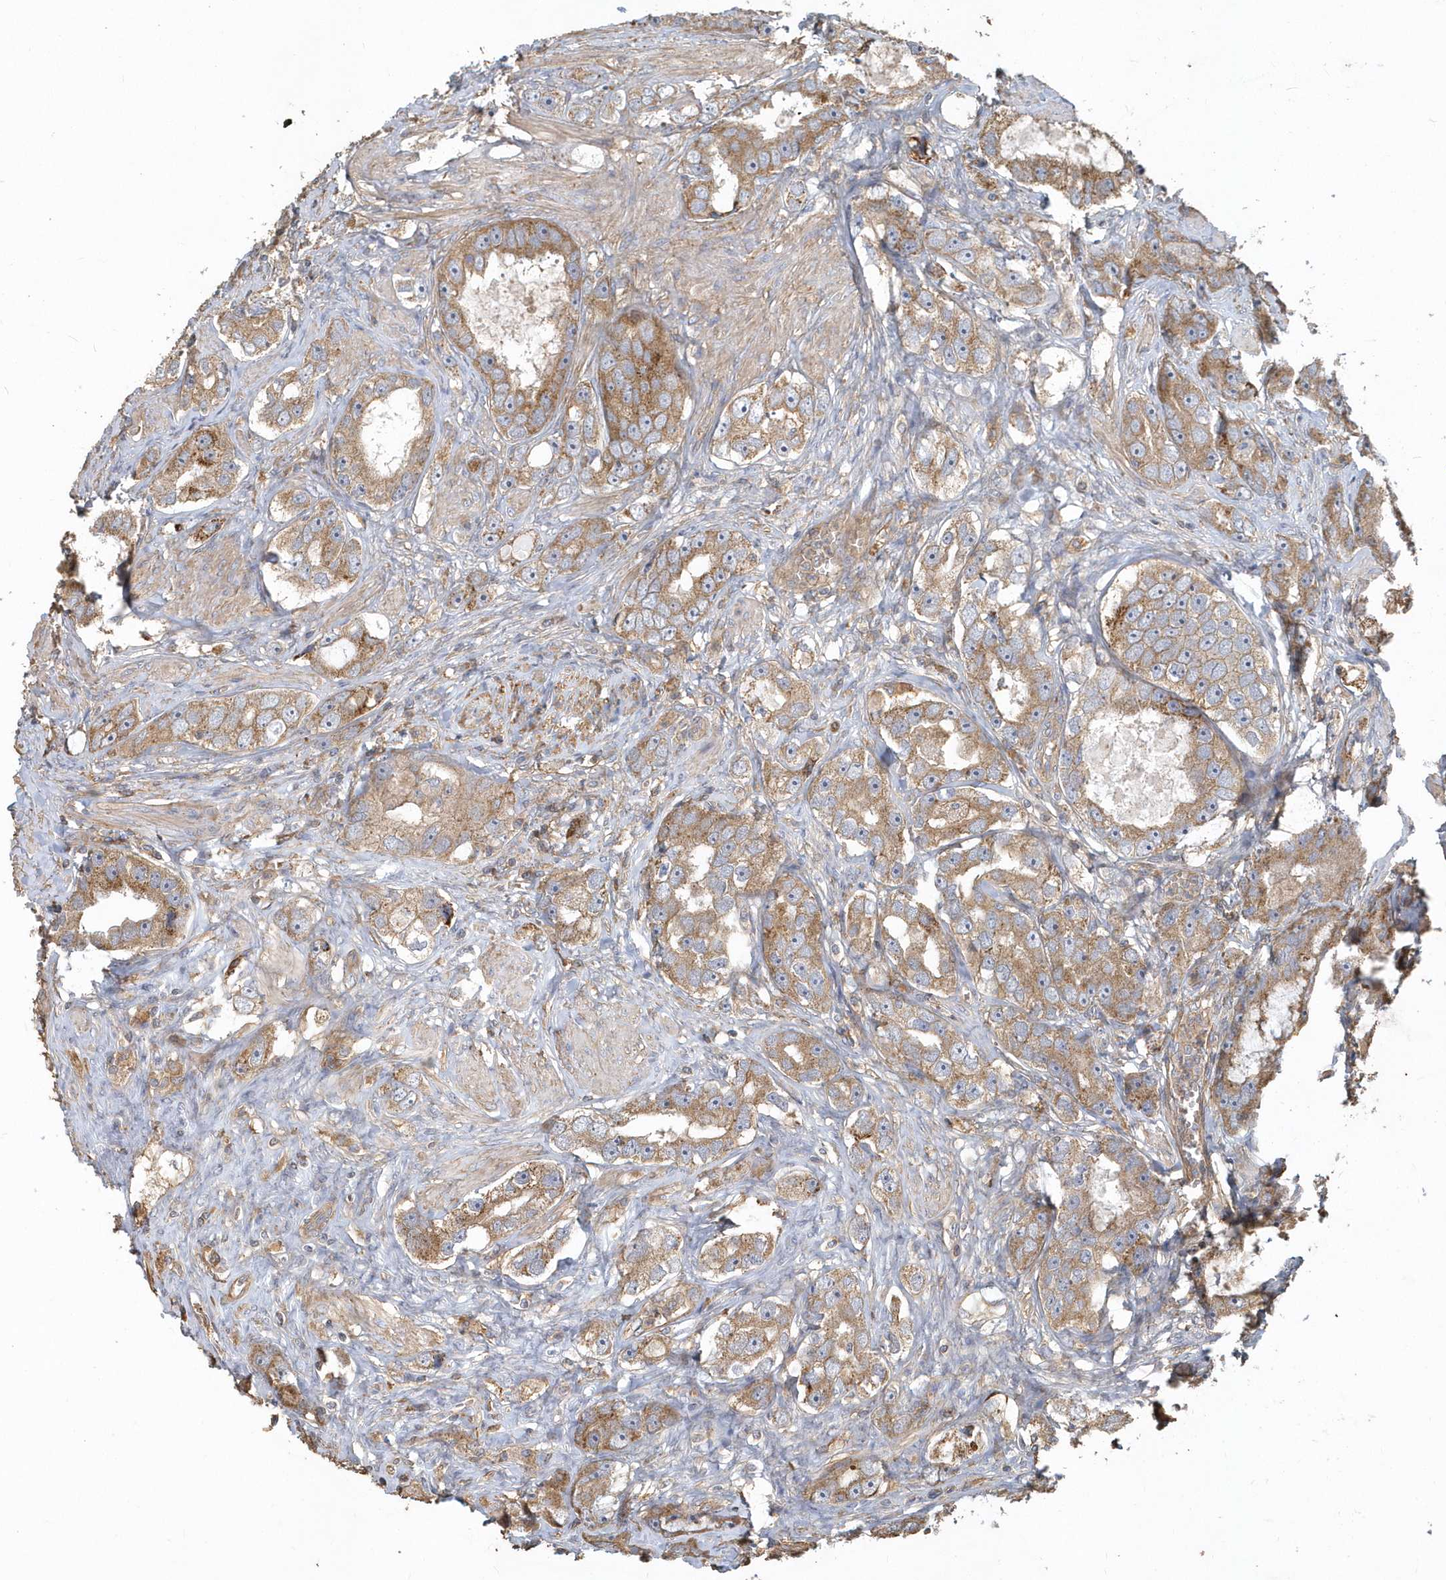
{"staining": {"intensity": "moderate", "quantity": ">75%", "location": "cytoplasmic/membranous"}, "tissue": "prostate cancer", "cell_type": "Tumor cells", "image_type": "cancer", "snomed": [{"axis": "morphology", "description": "Adenocarcinoma, High grade"}, {"axis": "topography", "description": "Prostate"}], "caption": "IHC (DAB) staining of human prostate adenocarcinoma (high-grade) demonstrates moderate cytoplasmic/membranous protein staining in about >75% of tumor cells. (DAB (3,3'-diaminobenzidine) IHC with brightfield microscopy, high magnification).", "gene": "TRAIP", "patient": {"sex": "male", "age": 63}}